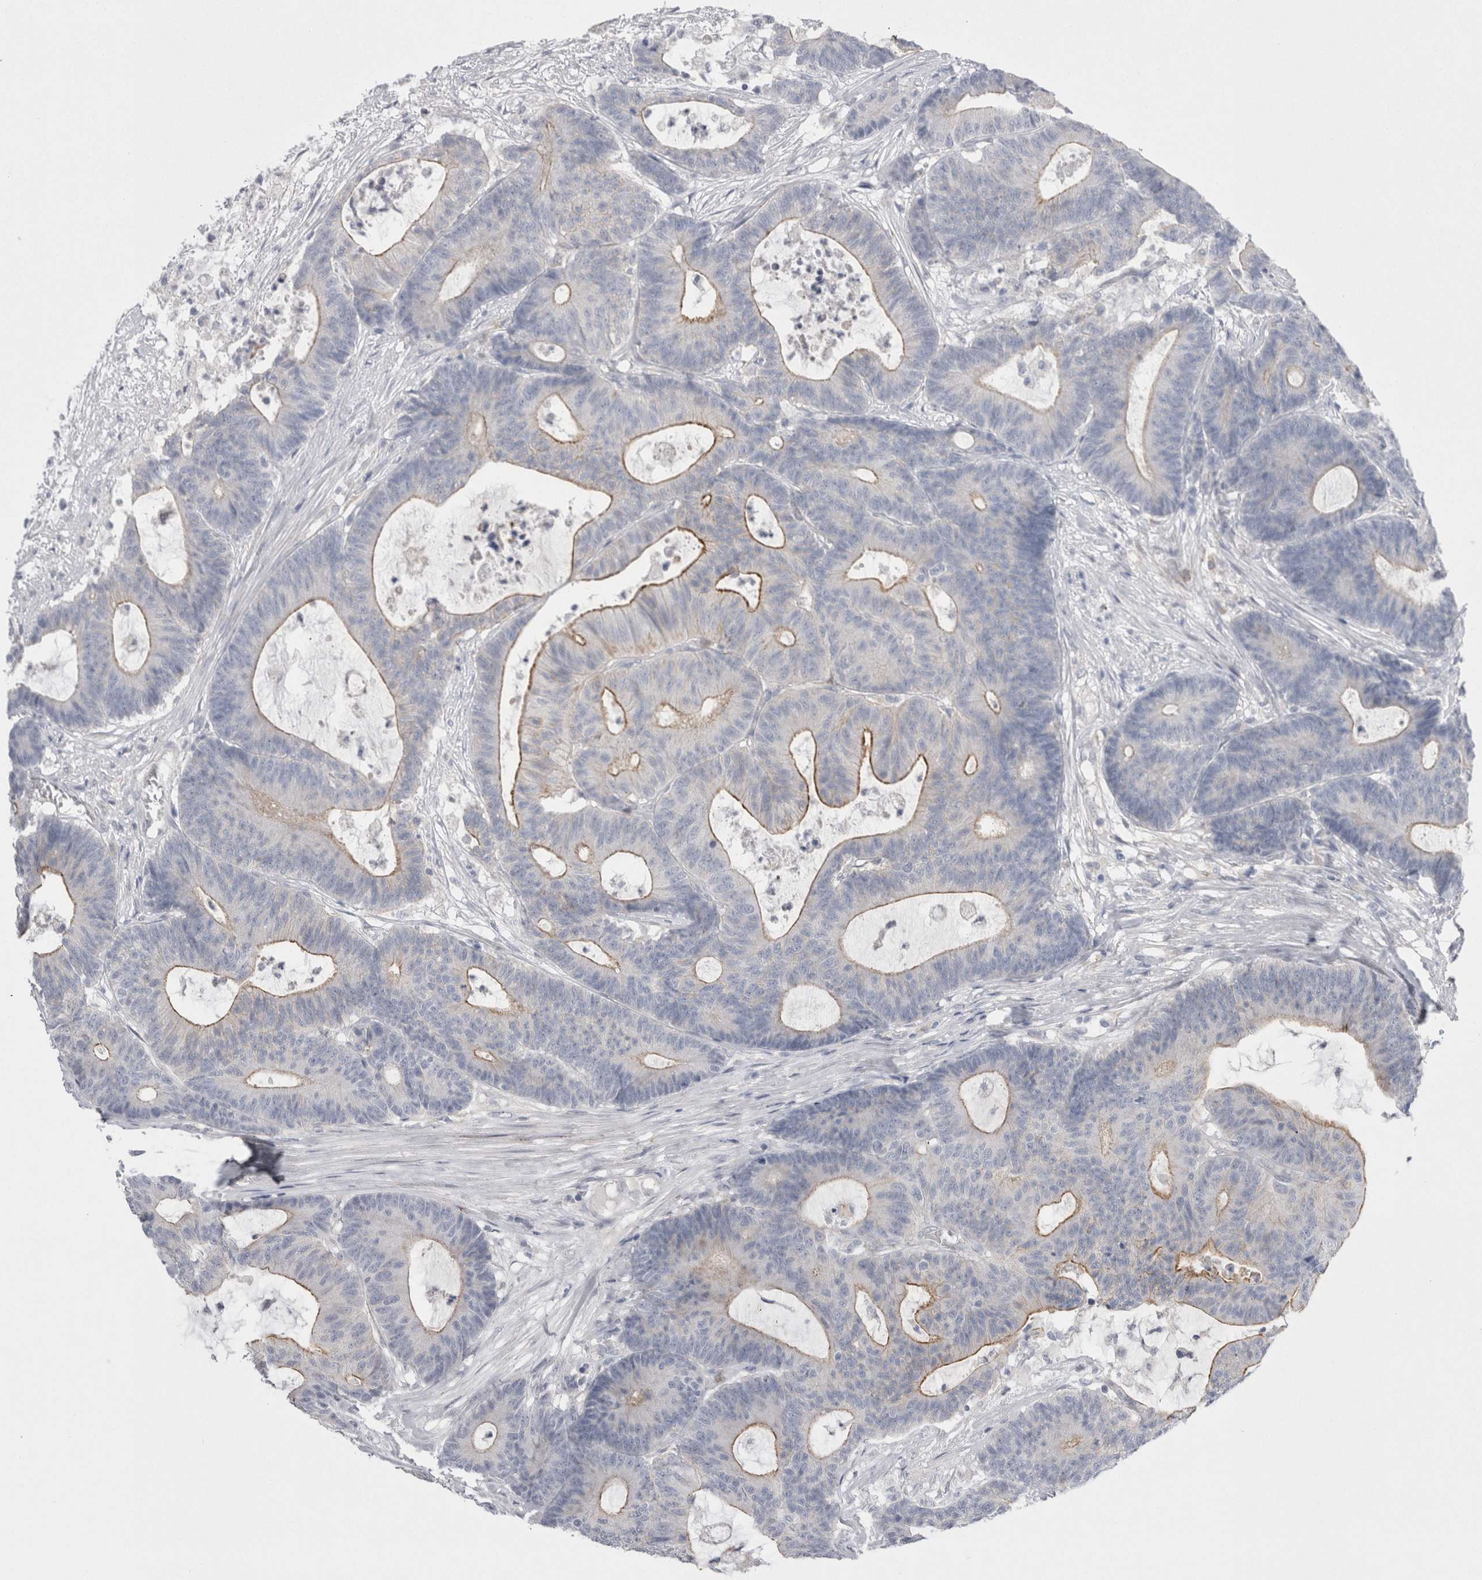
{"staining": {"intensity": "moderate", "quantity": "<25%", "location": "cytoplasmic/membranous"}, "tissue": "colorectal cancer", "cell_type": "Tumor cells", "image_type": "cancer", "snomed": [{"axis": "morphology", "description": "Adenocarcinoma, NOS"}, {"axis": "topography", "description": "Colon"}], "caption": "Immunohistochemical staining of human colorectal cancer shows moderate cytoplasmic/membranous protein expression in about <25% of tumor cells.", "gene": "EPDR1", "patient": {"sex": "female", "age": 84}}